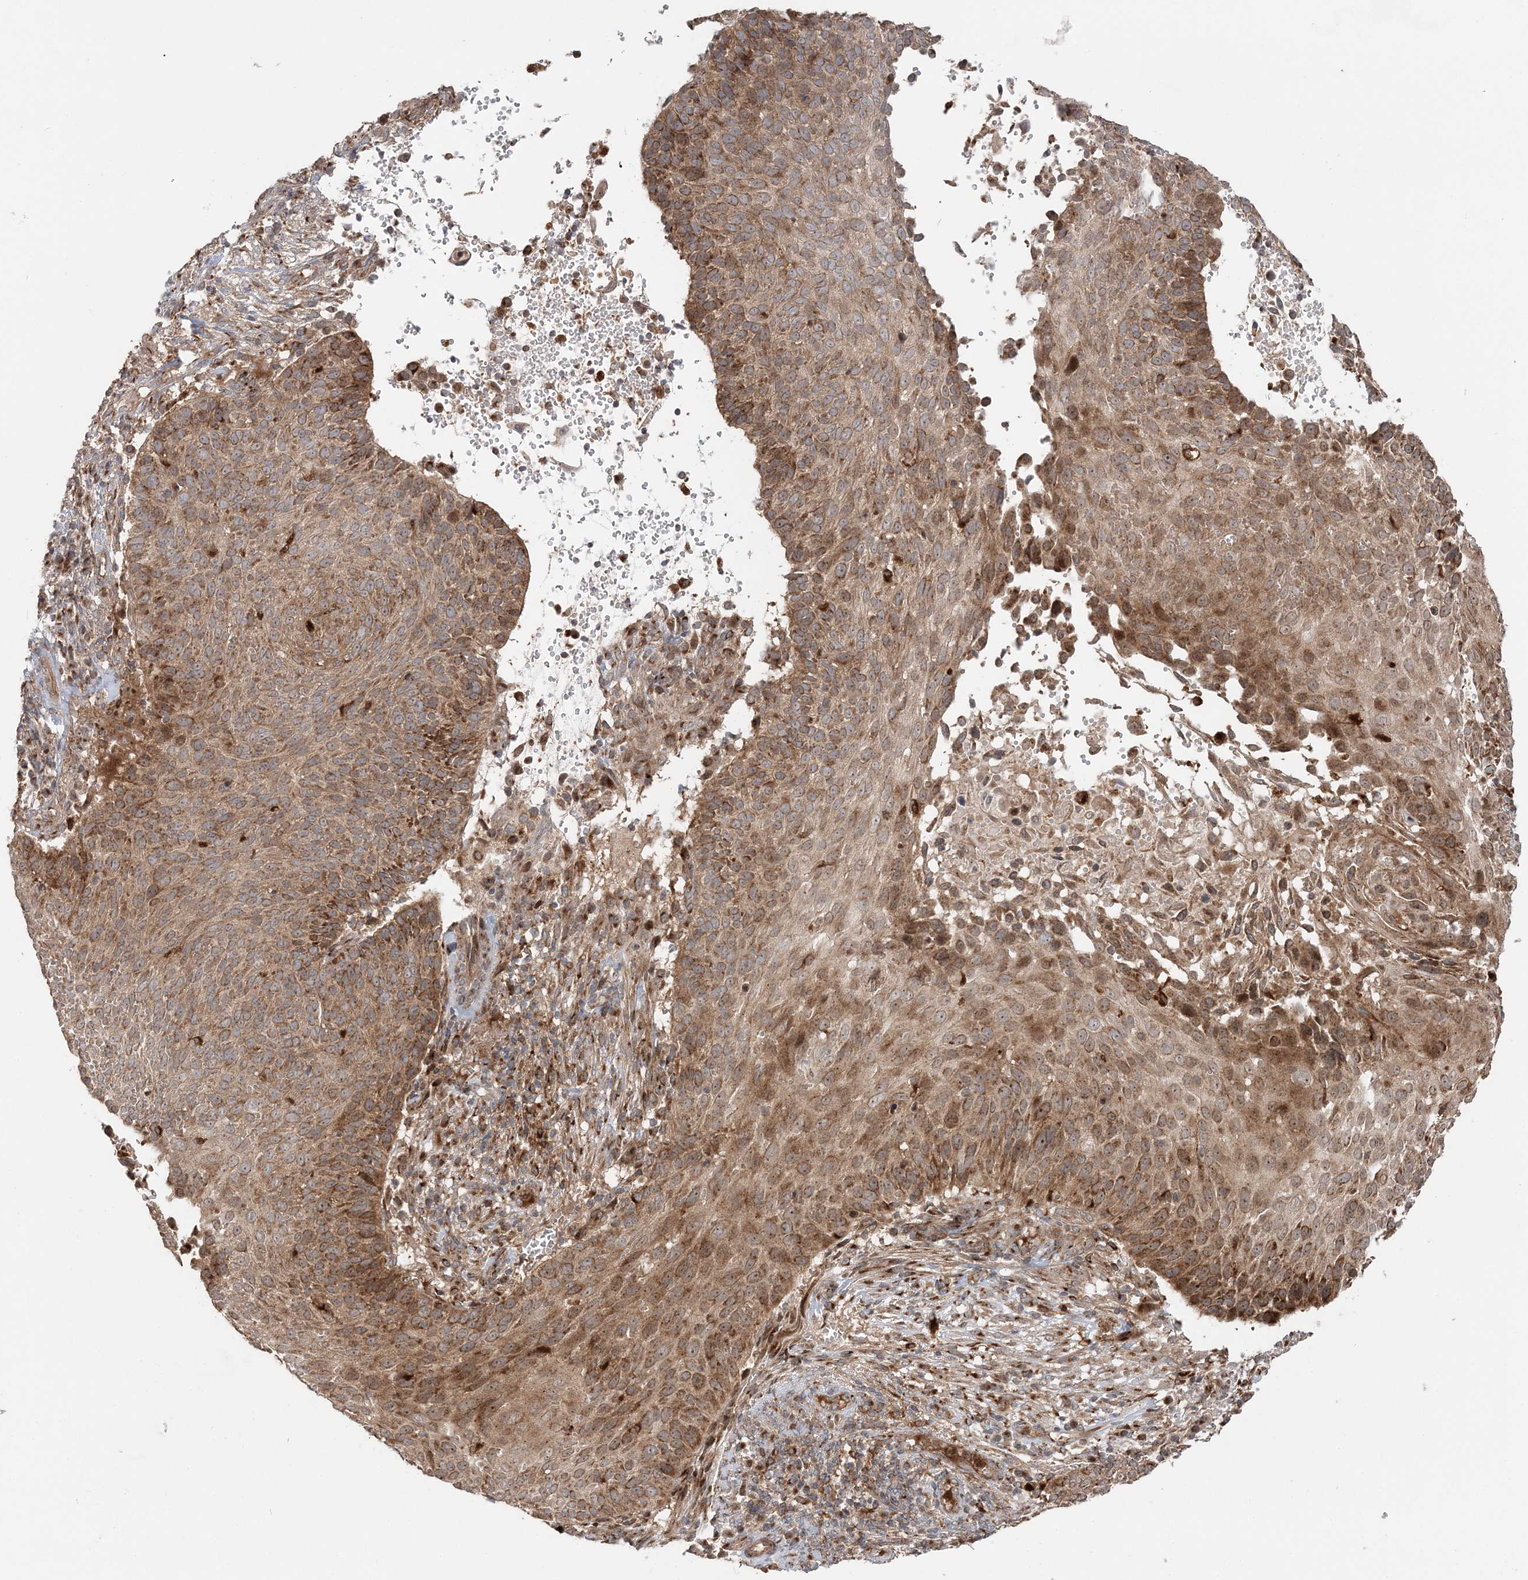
{"staining": {"intensity": "moderate", "quantity": ">75%", "location": "cytoplasmic/membranous"}, "tissue": "cervical cancer", "cell_type": "Tumor cells", "image_type": "cancer", "snomed": [{"axis": "morphology", "description": "Squamous cell carcinoma, NOS"}, {"axis": "topography", "description": "Cervix"}], "caption": "DAB (3,3'-diaminobenzidine) immunohistochemical staining of cervical squamous cell carcinoma exhibits moderate cytoplasmic/membranous protein staining in about >75% of tumor cells.", "gene": "ABCC3", "patient": {"sex": "female", "age": 74}}